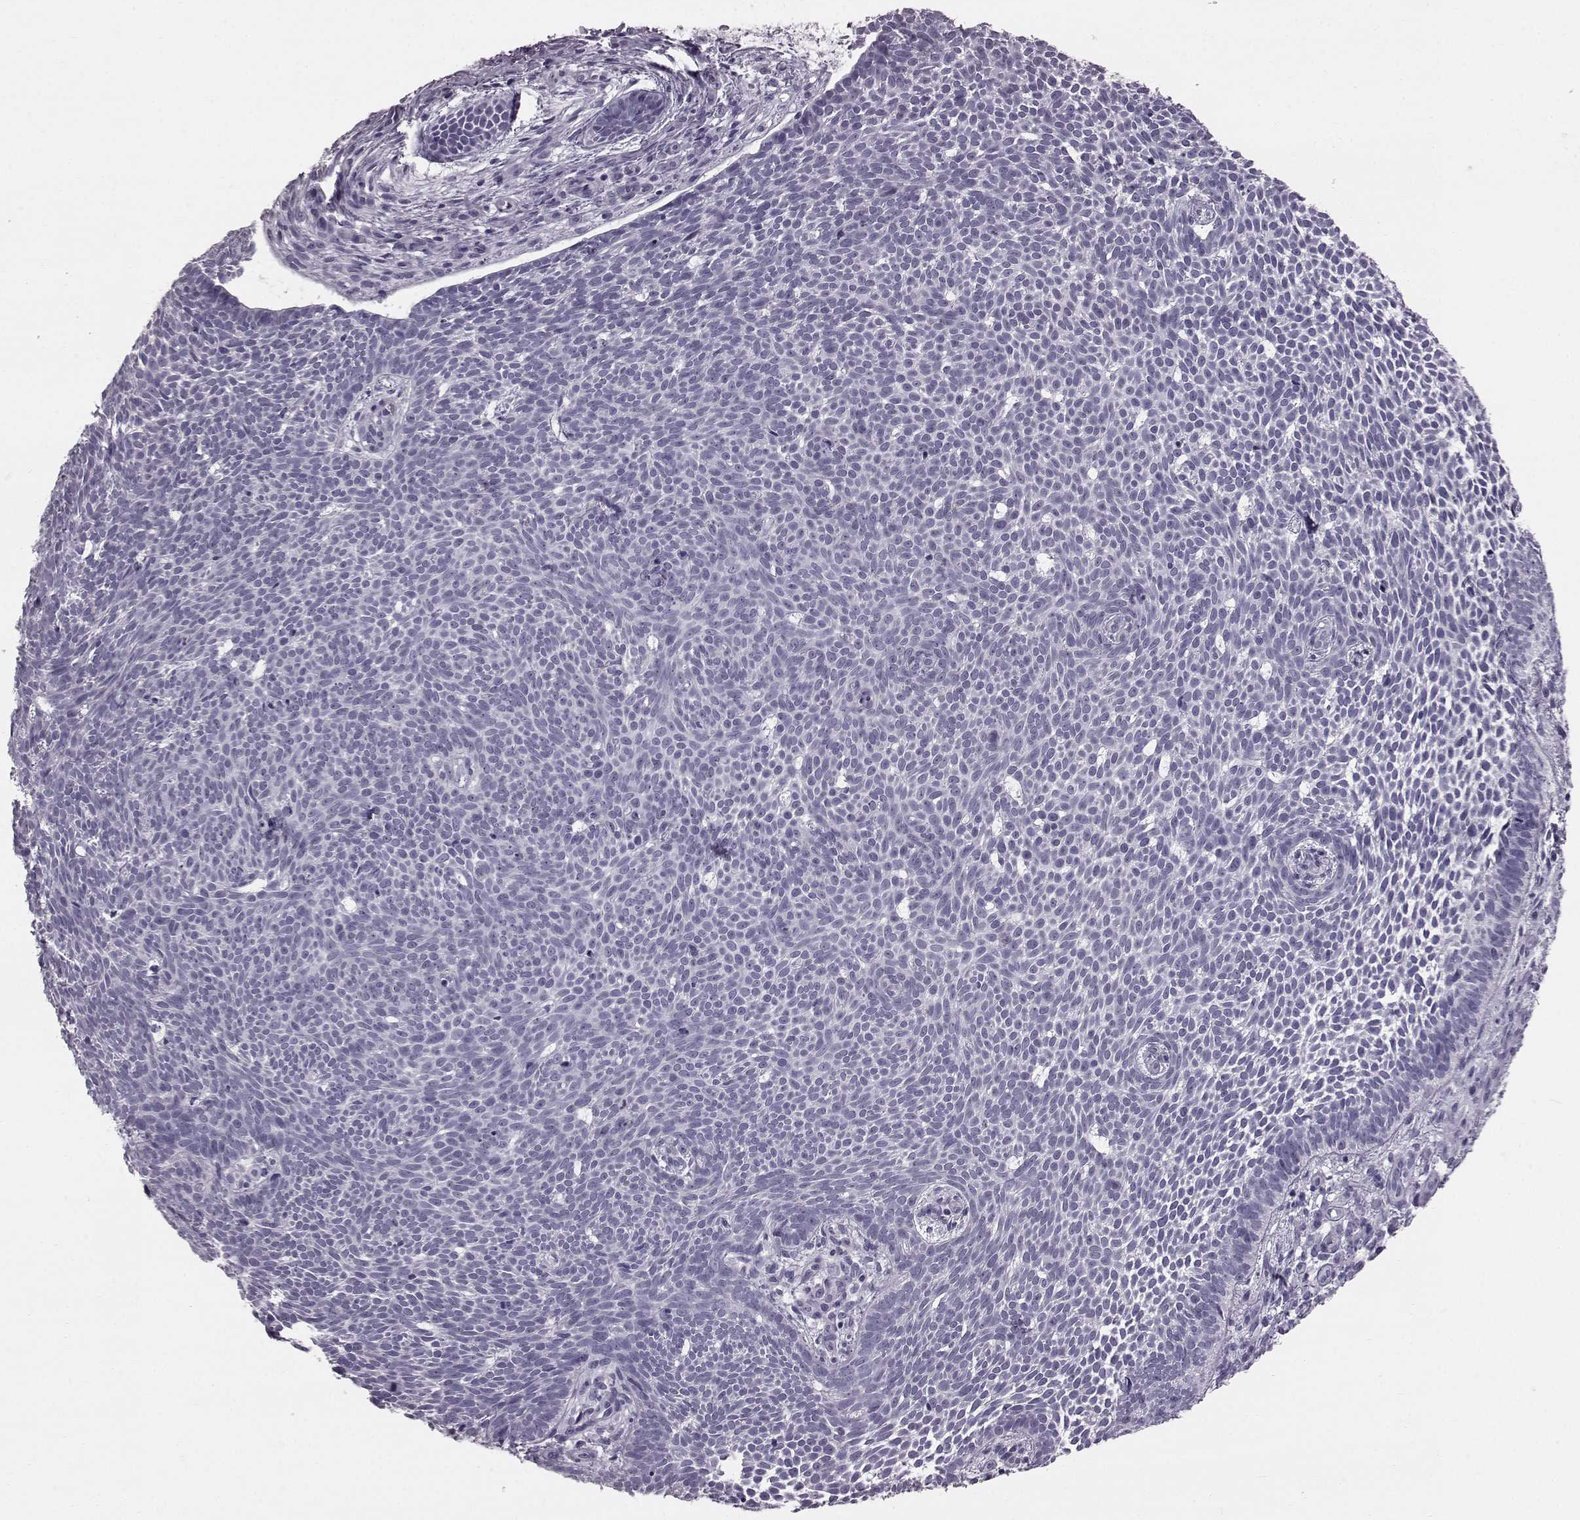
{"staining": {"intensity": "negative", "quantity": "none", "location": "none"}, "tissue": "skin cancer", "cell_type": "Tumor cells", "image_type": "cancer", "snomed": [{"axis": "morphology", "description": "Basal cell carcinoma"}, {"axis": "topography", "description": "Skin"}], "caption": "High magnification brightfield microscopy of basal cell carcinoma (skin) stained with DAB (brown) and counterstained with hematoxylin (blue): tumor cells show no significant expression.", "gene": "TCHHL1", "patient": {"sex": "male", "age": 59}}